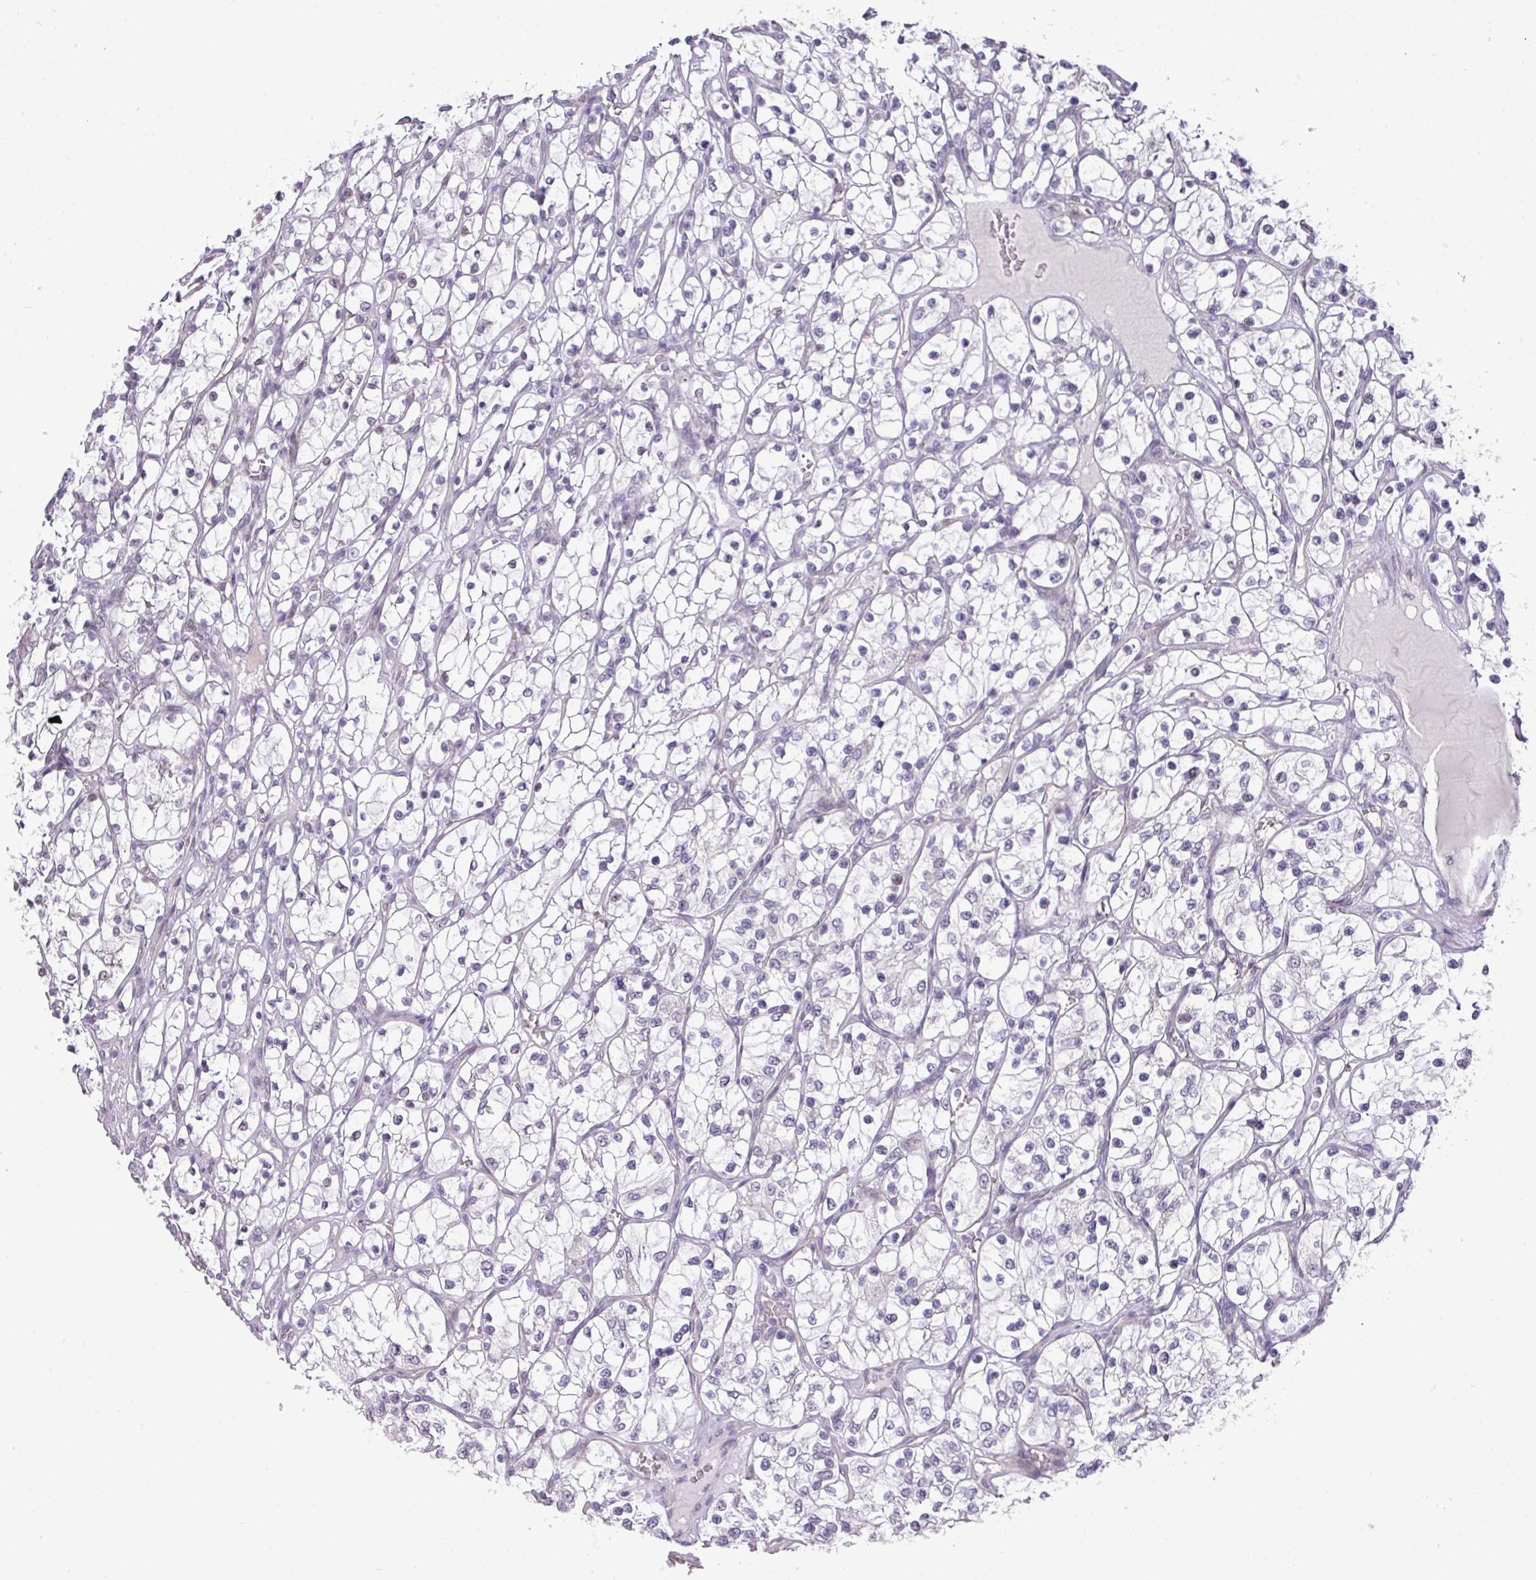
{"staining": {"intensity": "negative", "quantity": "none", "location": "none"}, "tissue": "renal cancer", "cell_type": "Tumor cells", "image_type": "cancer", "snomed": [{"axis": "morphology", "description": "Adenocarcinoma, NOS"}, {"axis": "topography", "description": "Kidney"}], "caption": "Immunohistochemistry image of neoplastic tissue: renal cancer (adenocarcinoma) stained with DAB (3,3'-diaminobenzidine) shows no significant protein staining in tumor cells. (DAB IHC with hematoxylin counter stain).", "gene": "ANKRD13B", "patient": {"sex": "female", "age": 69}}